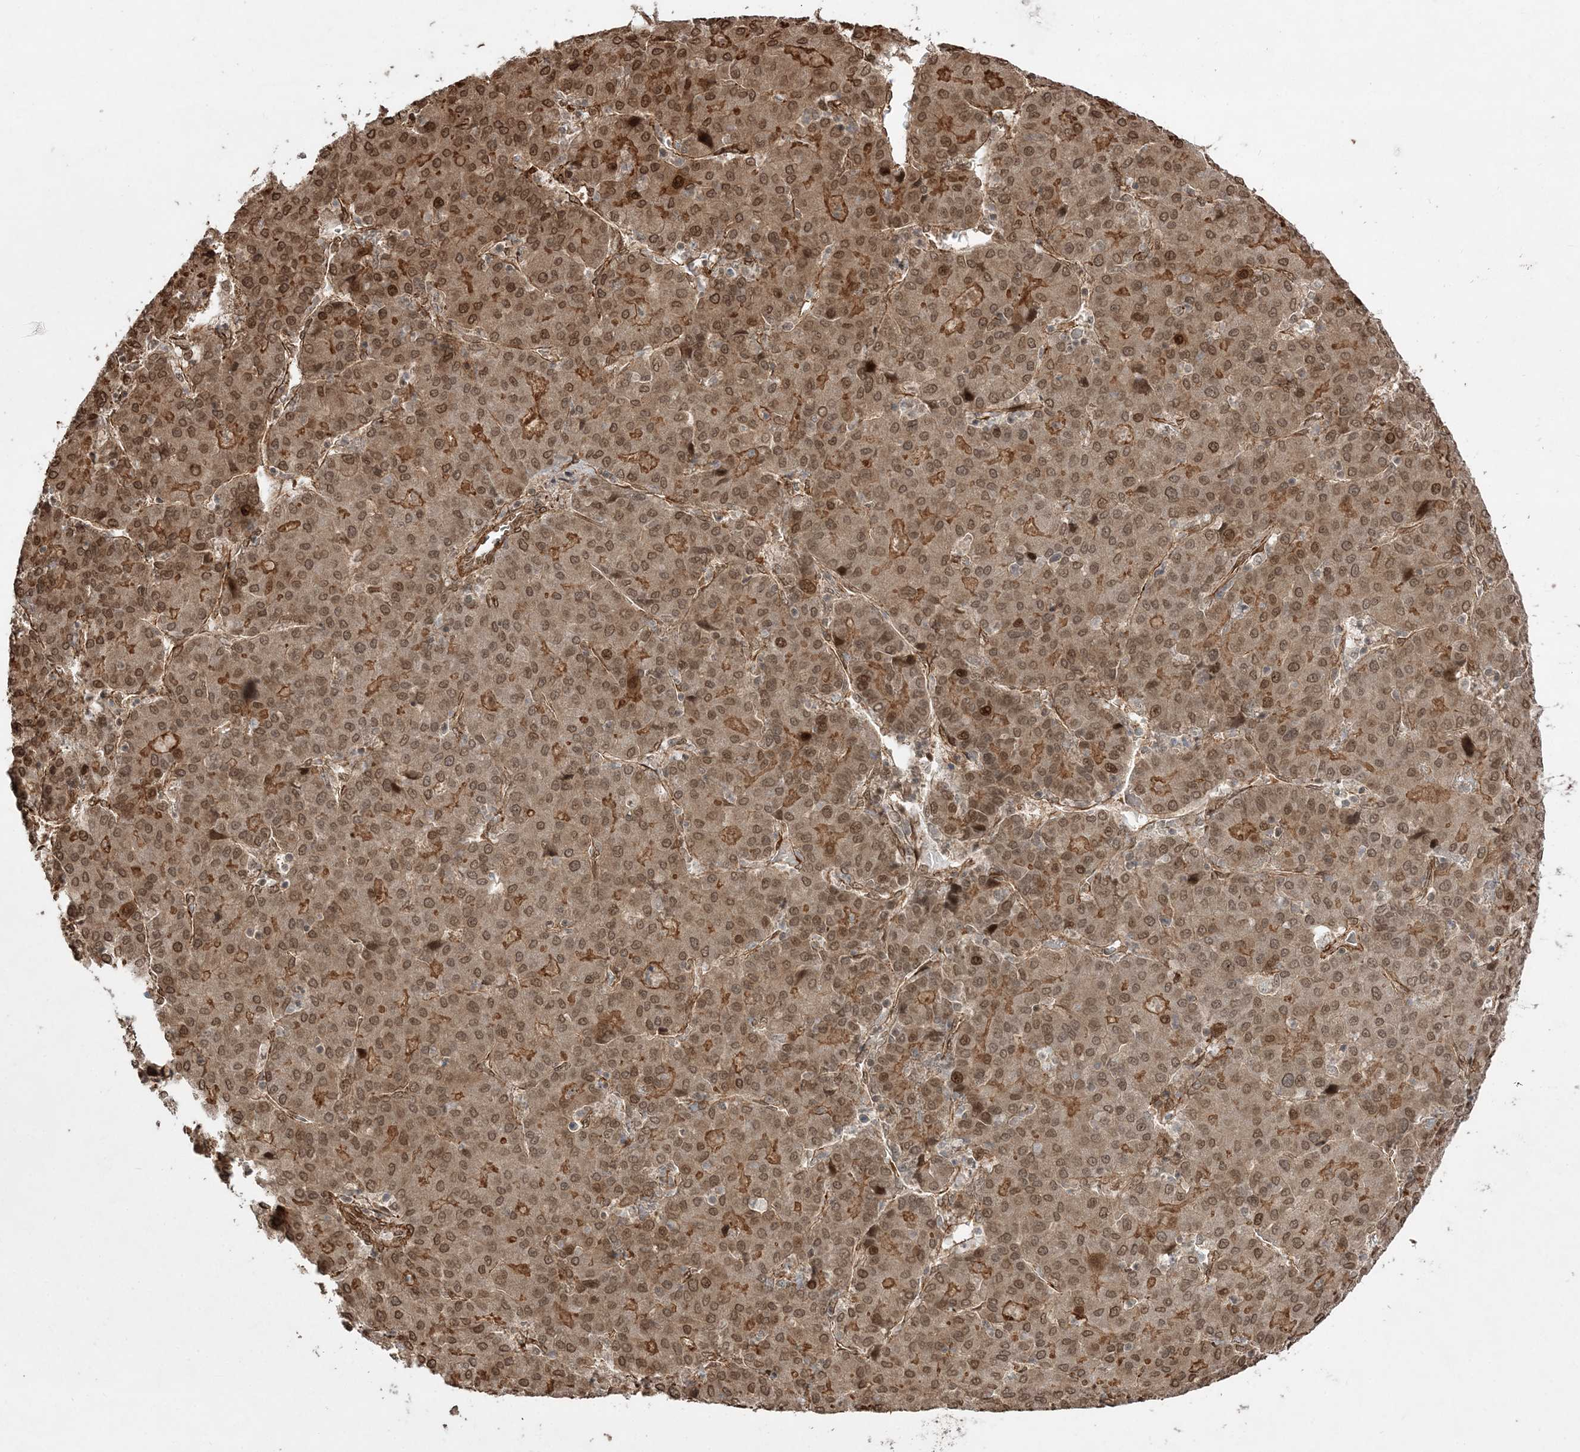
{"staining": {"intensity": "moderate", "quantity": ">75%", "location": "cytoplasmic/membranous,nuclear"}, "tissue": "liver cancer", "cell_type": "Tumor cells", "image_type": "cancer", "snomed": [{"axis": "morphology", "description": "Carcinoma, Hepatocellular, NOS"}, {"axis": "topography", "description": "Liver"}], "caption": "Immunohistochemical staining of liver hepatocellular carcinoma demonstrates moderate cytoplasmic/membranous and nuclear protein staining in approximately >75% of tumor cells.", "gene": "ETAA1", "patient": {"sex": "male", "age": 65}}